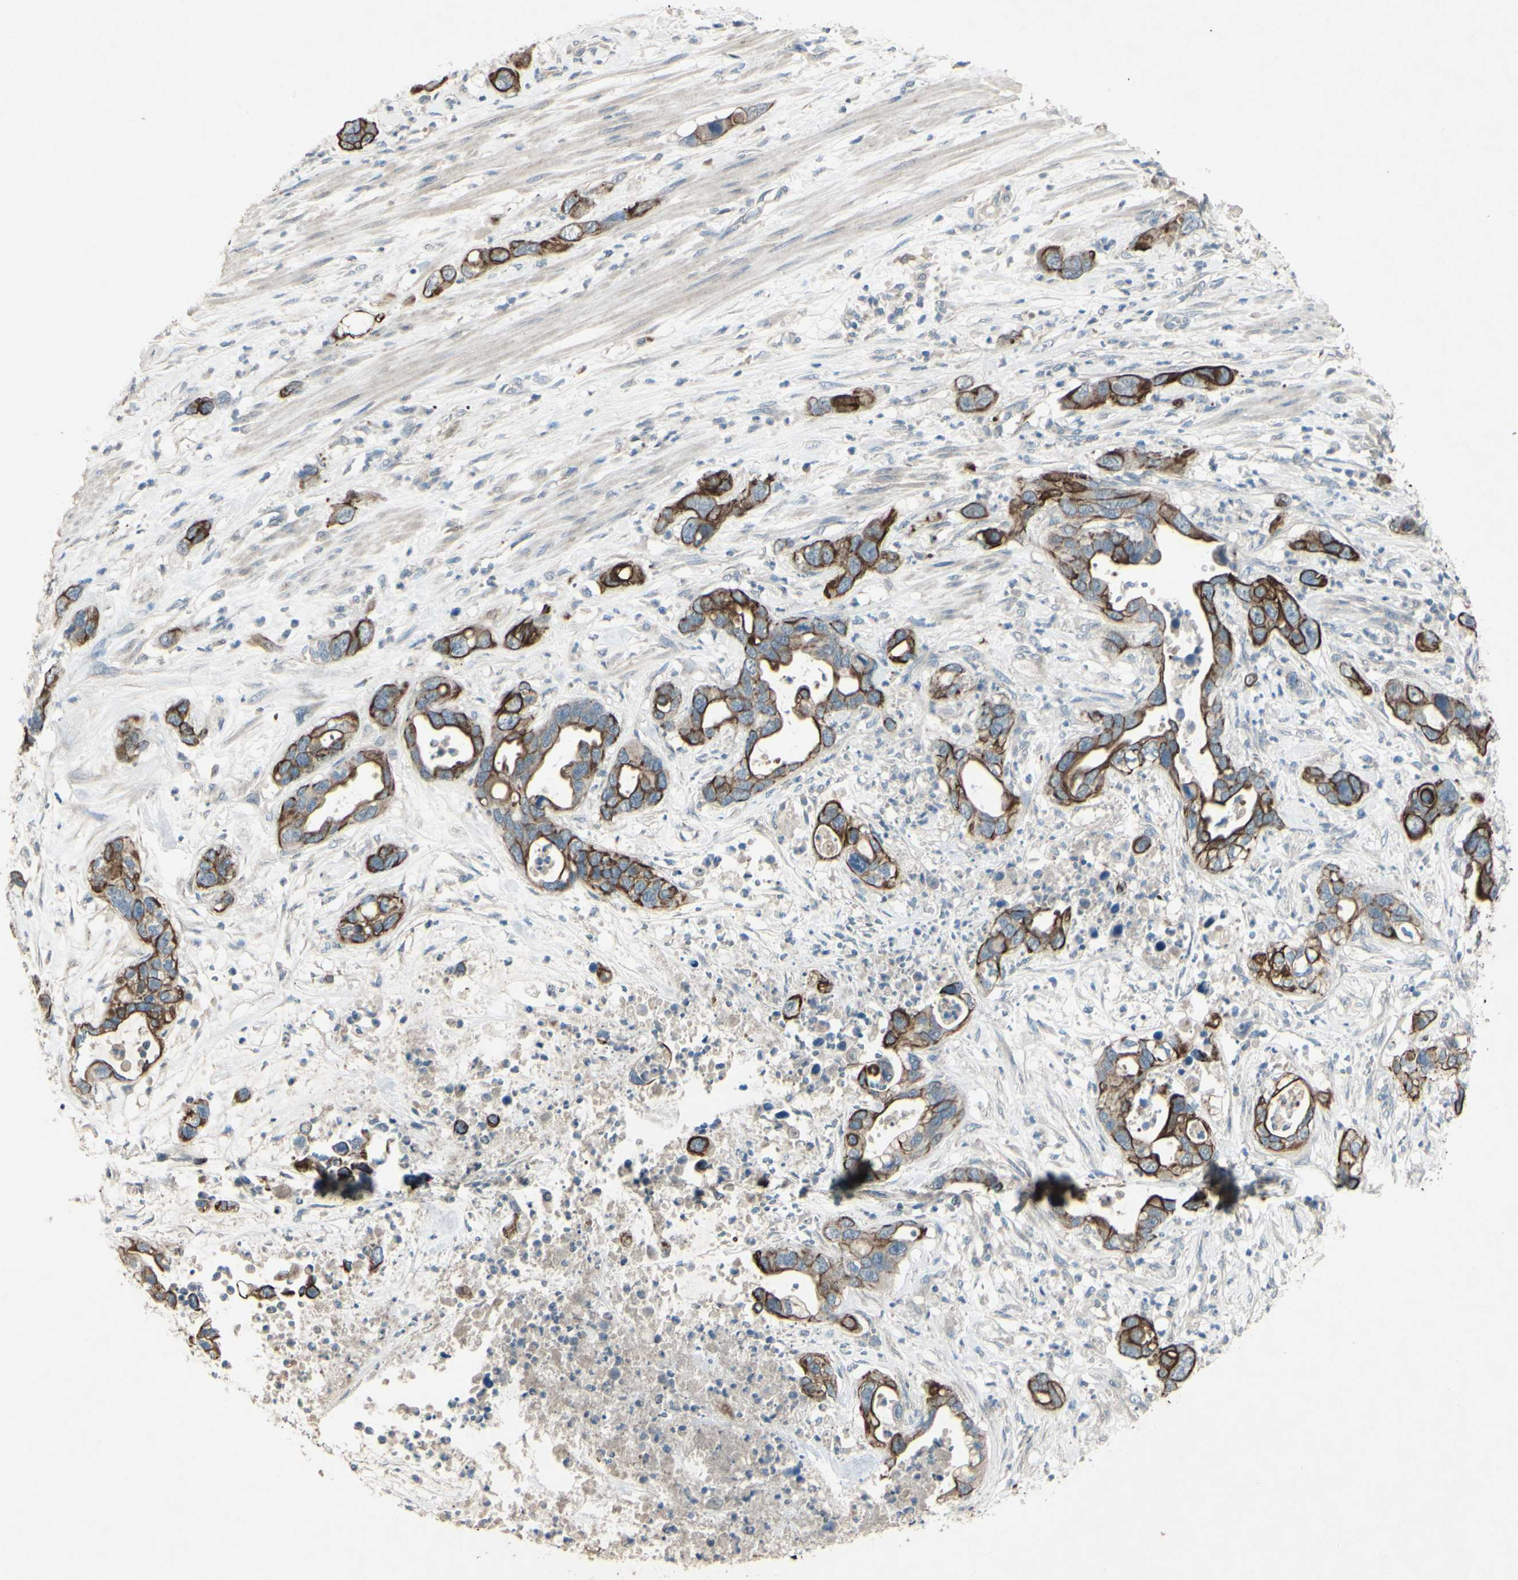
{"staining": {"intensity": "strong", "quantity": "25%-75%", "location": "cytoplasmic/membranous"}, "tissue": "pancreatic cancer", "cell_type": "Tumor cells", "image_type": "cancer", "snomed": [{"axis": "morphology", "description": "Adenocarcinoma, NOS"}, {"axis": "topography", "description": "Pancreas"}], "caption": "Immunohistochemical staining of pancreatic adenocarcinoma shows strong cytoplasmic/membranous protein staining in approximately 25%-75% of tumor cells.", "gene": "TIMM21", "patient": {"sex": "female", "age": 71}}